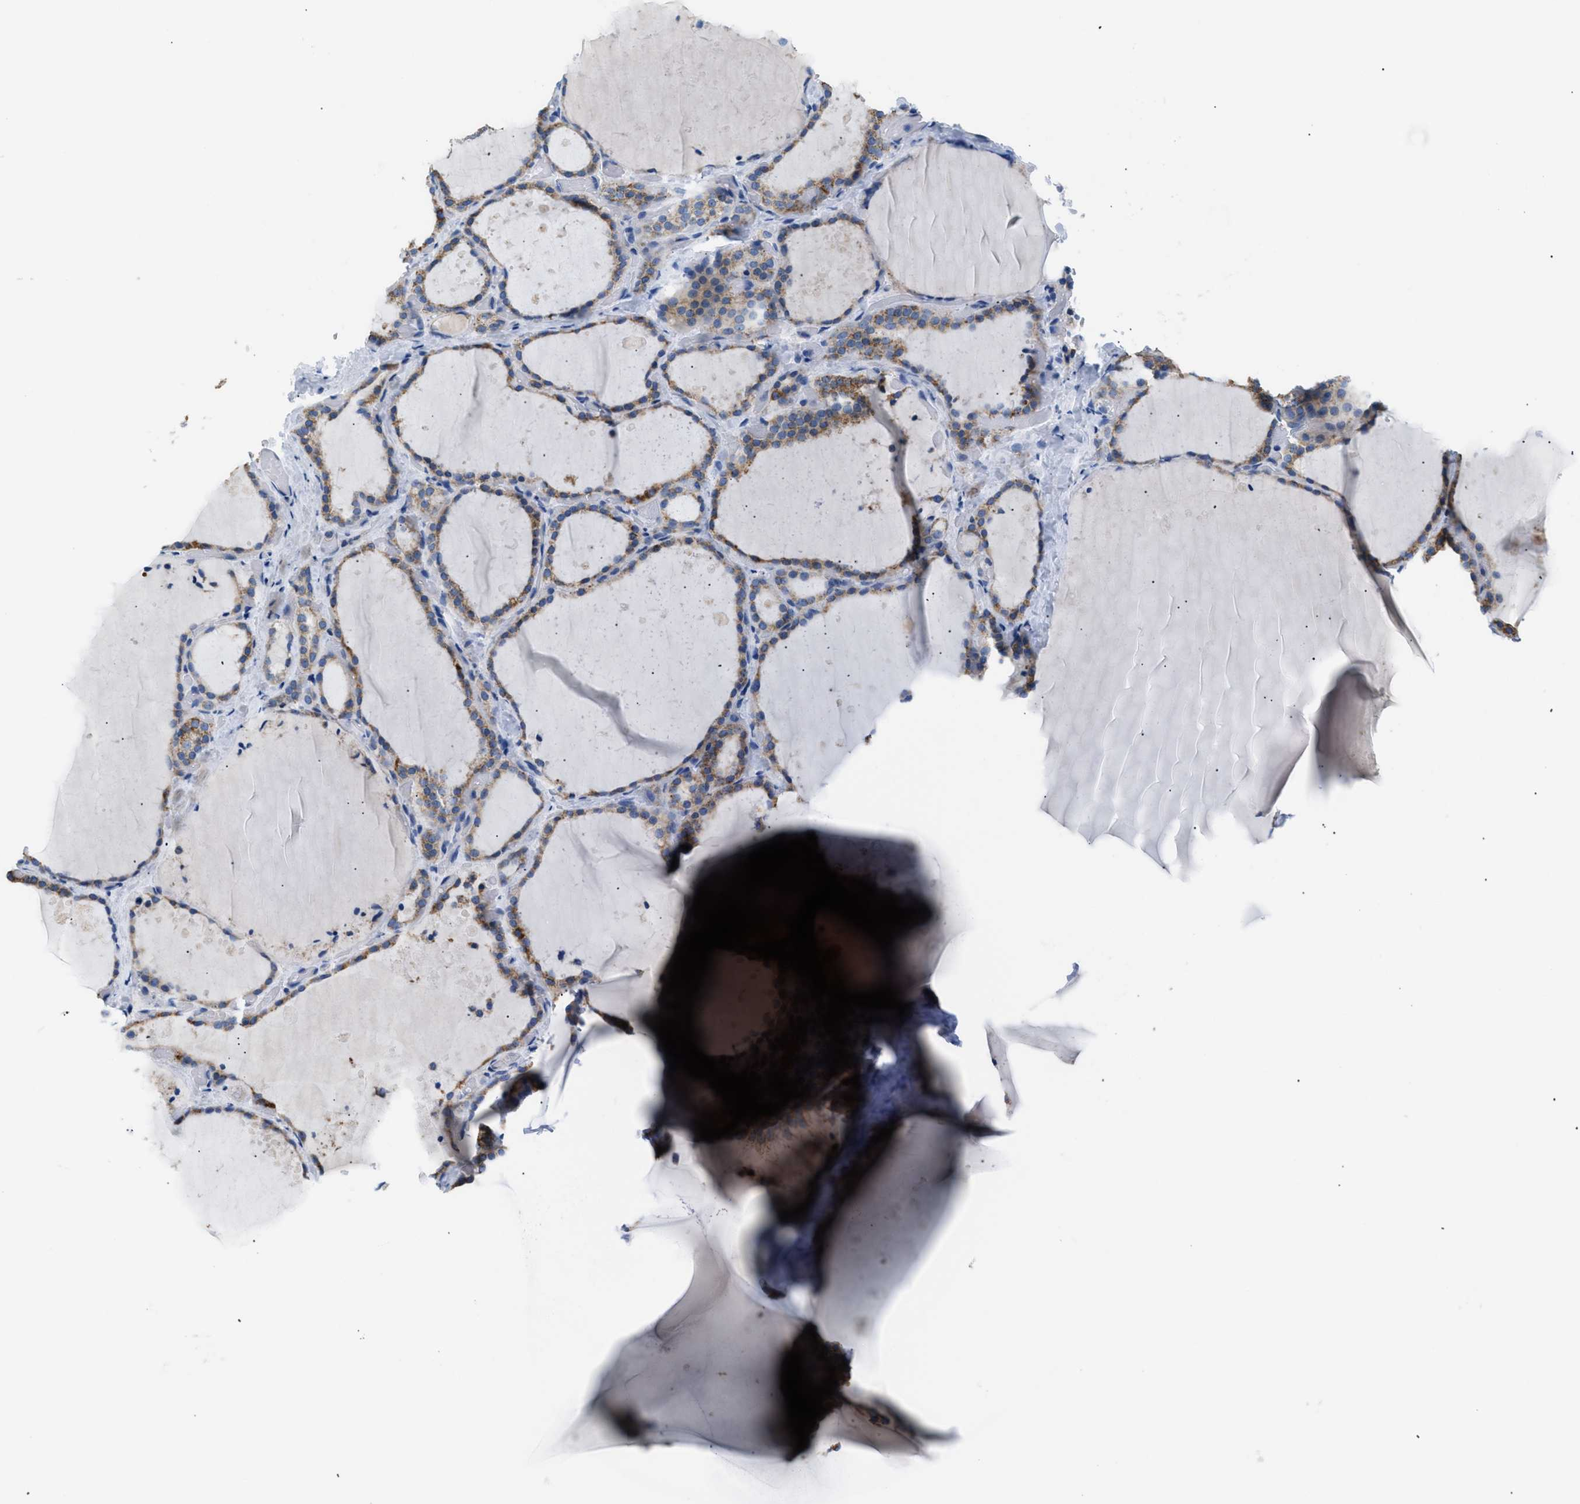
{"staining": {"intensity": "moderate", "quantity": "25%-75%", "location": "cytoplasmic/membranous"}, "tissue": "thyroid gland", "cell_type": "Glandular cells", "image_type": "normal", "snomed": [{"axis": "morphology", "description": "Normal tissue, NOS"}, {"axis": "topography", "description": "Thyroid gland"}], "caption": "The immunohistochemical stain highlights moderate cytoplasmic/membranous staining in glandular cells of unremarkable thyroid gland. Using DAB (brown) and hematoxylin (blue) stains, captured at high magnification using brightfield microscopy.", "gene": "ILDR1", "patient": {"sex": "female", "age": 44}}